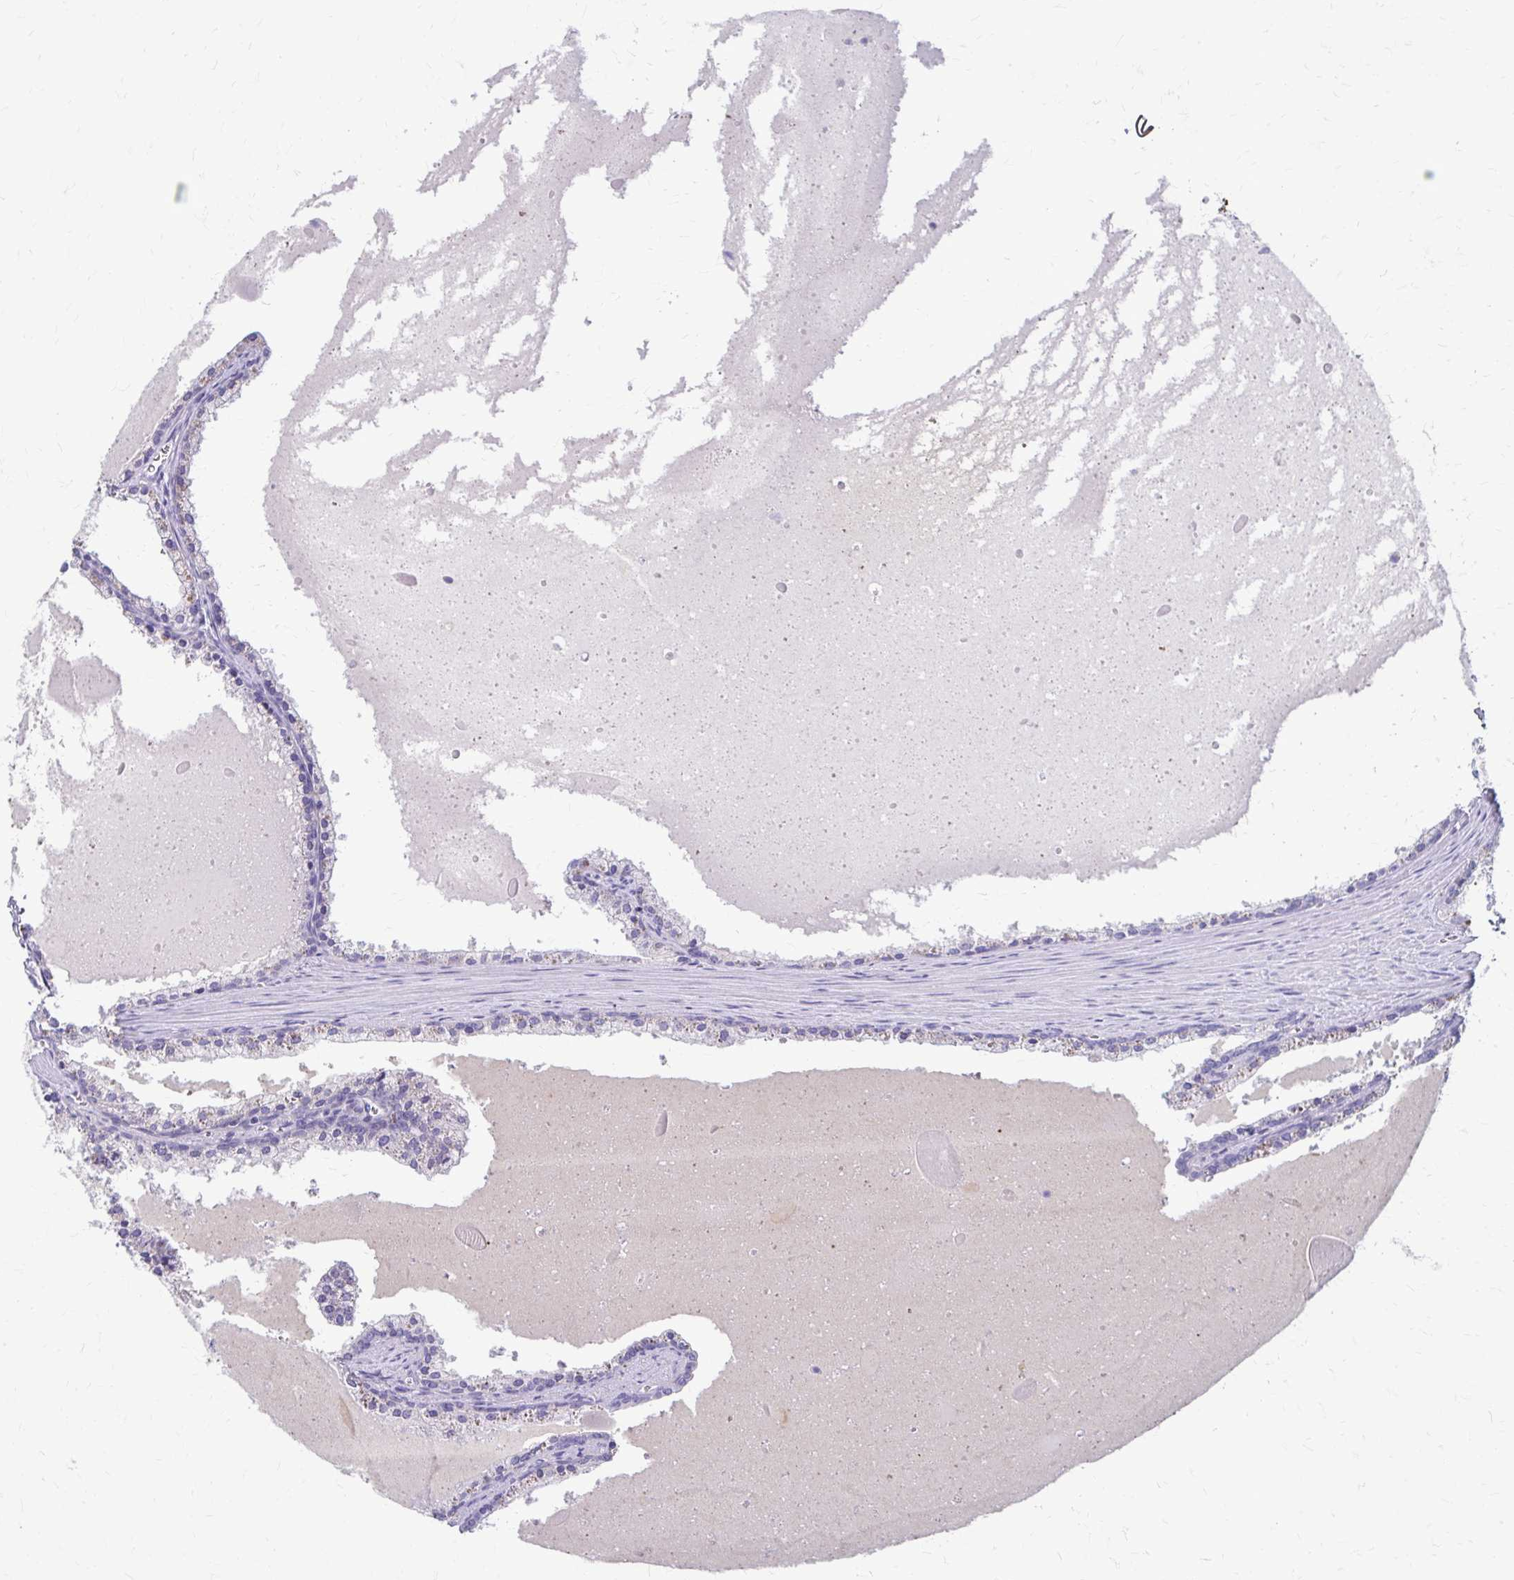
{"staining": {"intensity": "negative", "quantity": "none", "location": "none"}, "tissue": "prostate cancer", "cell_type": "Tumor cells", "image_type": "cancer", "snomed": [{"axis": "morphology", "description": "Adenocarcinoma, High grade"}, {"axis": "topography", "description": "Prostate"}], "caption": "Immunohistochemistry (IHC) photomicrograph of neoplastic tissue: human prostate high-grade adenocarcinoma stained with DAB exhibits no significant protein staining in tumor cells.", "gene": "SAMD13", "patient": {"sex": "male", "age": 68}}